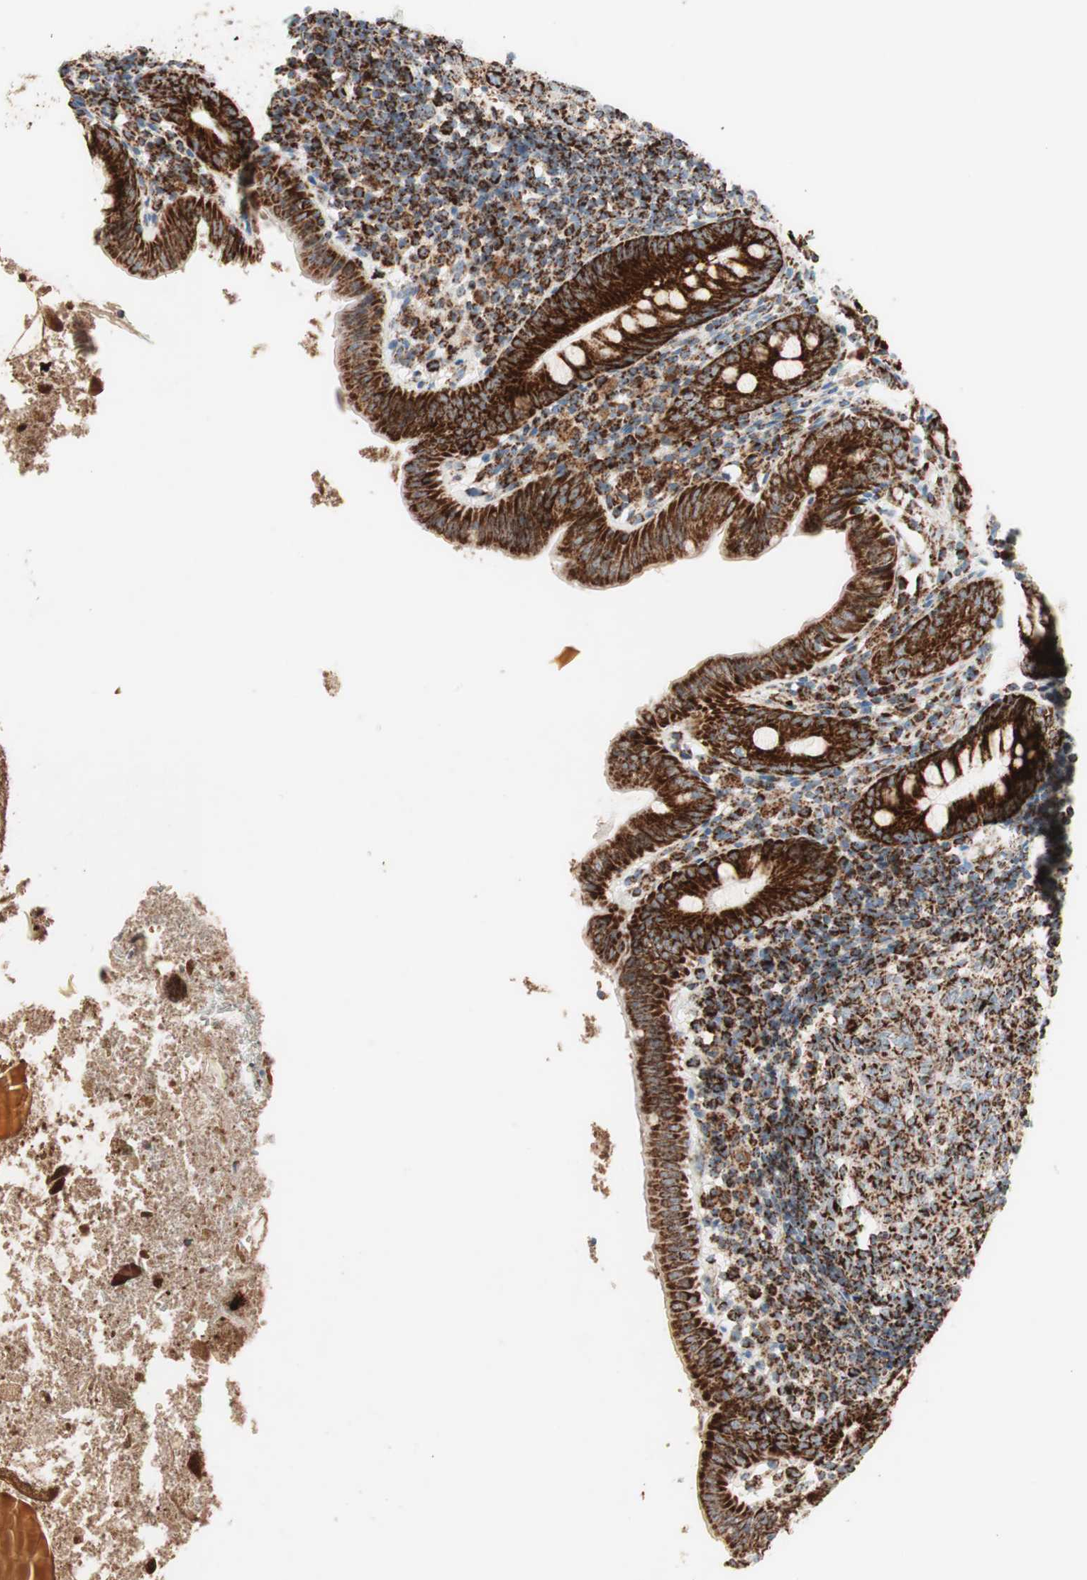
{"staining": {"intensity": "strong", "quantity": ">75%", "location": "cytoplasmic/membranous"}, "tissue": "appendix", "cell_type": "Glandular cells", "image_type": "normal", "snomed": [{"axis": "morphology", "description": "Normal tissue, NOS"}, {"axis": "topography", "description": "Appendix"}], "caption": "Immunohistochemical staining of unremarkable human appendix demonstrates >75% levels of strong cytoplasmic/membranous protein positivity in about >75% of glandular cells. The staining was performed using DAB, with brown indicating positive protein expression. Nuclei are stained blue with hematoxylin.", "gene": "TOMM20", "patient": {"sex": "female", "age": 10}}